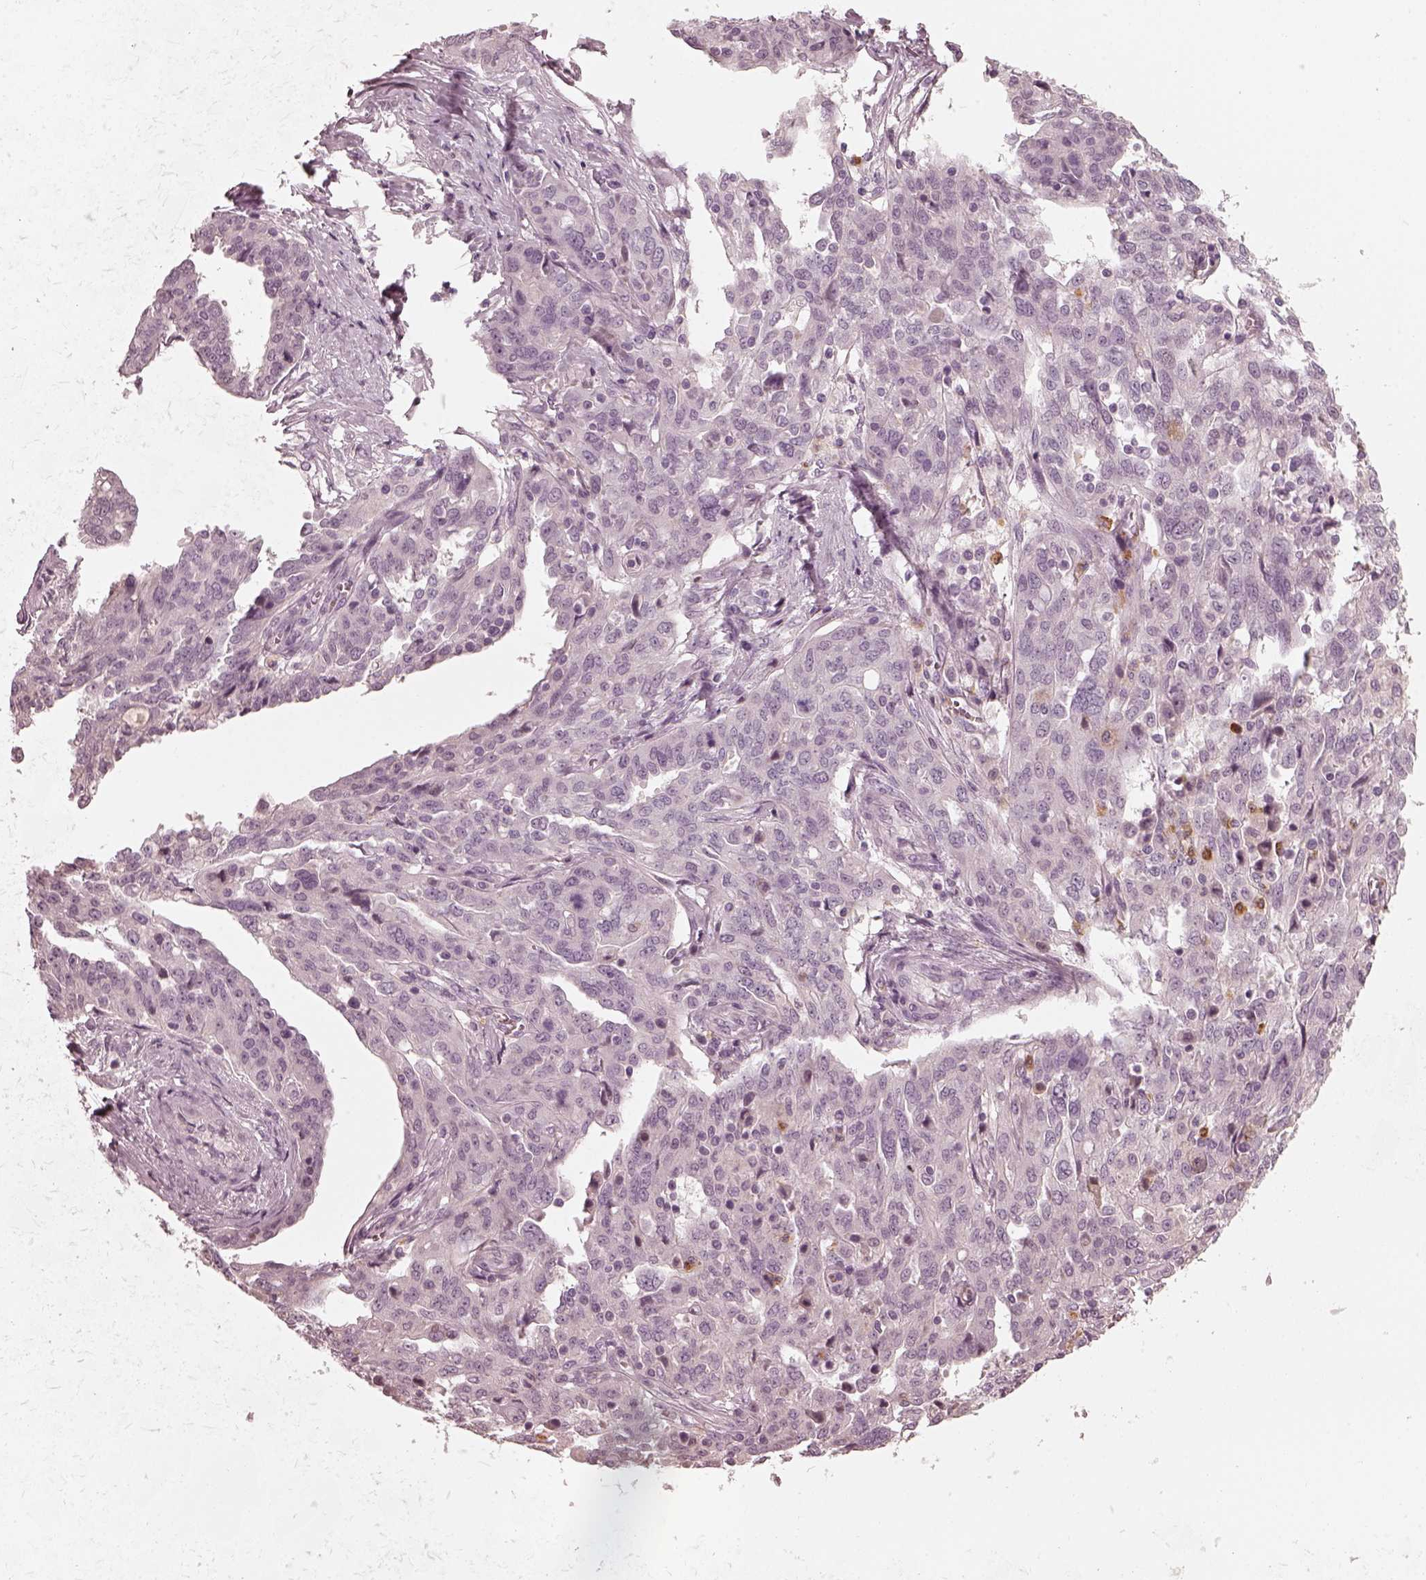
{"staining": {"intensity": "negative", "quantity": "none", "location": "none"}, "tissue": "ovarian cancer", "cell_type": "Tumor cells", "image_type": "cancer", "snomed": [{"axis": "morphology", "description": "Cystadenocarcinoma, serous, NOS"}, {"axis": "topography", "description": "Ovary"}], "caption": "Ovarian cancer stained for a protein using immunohistochemistry (IHC) demonstrates no expression tumor cells.", "gene": "CHIT1", "patient": {"sex": "female", "age": 67}}